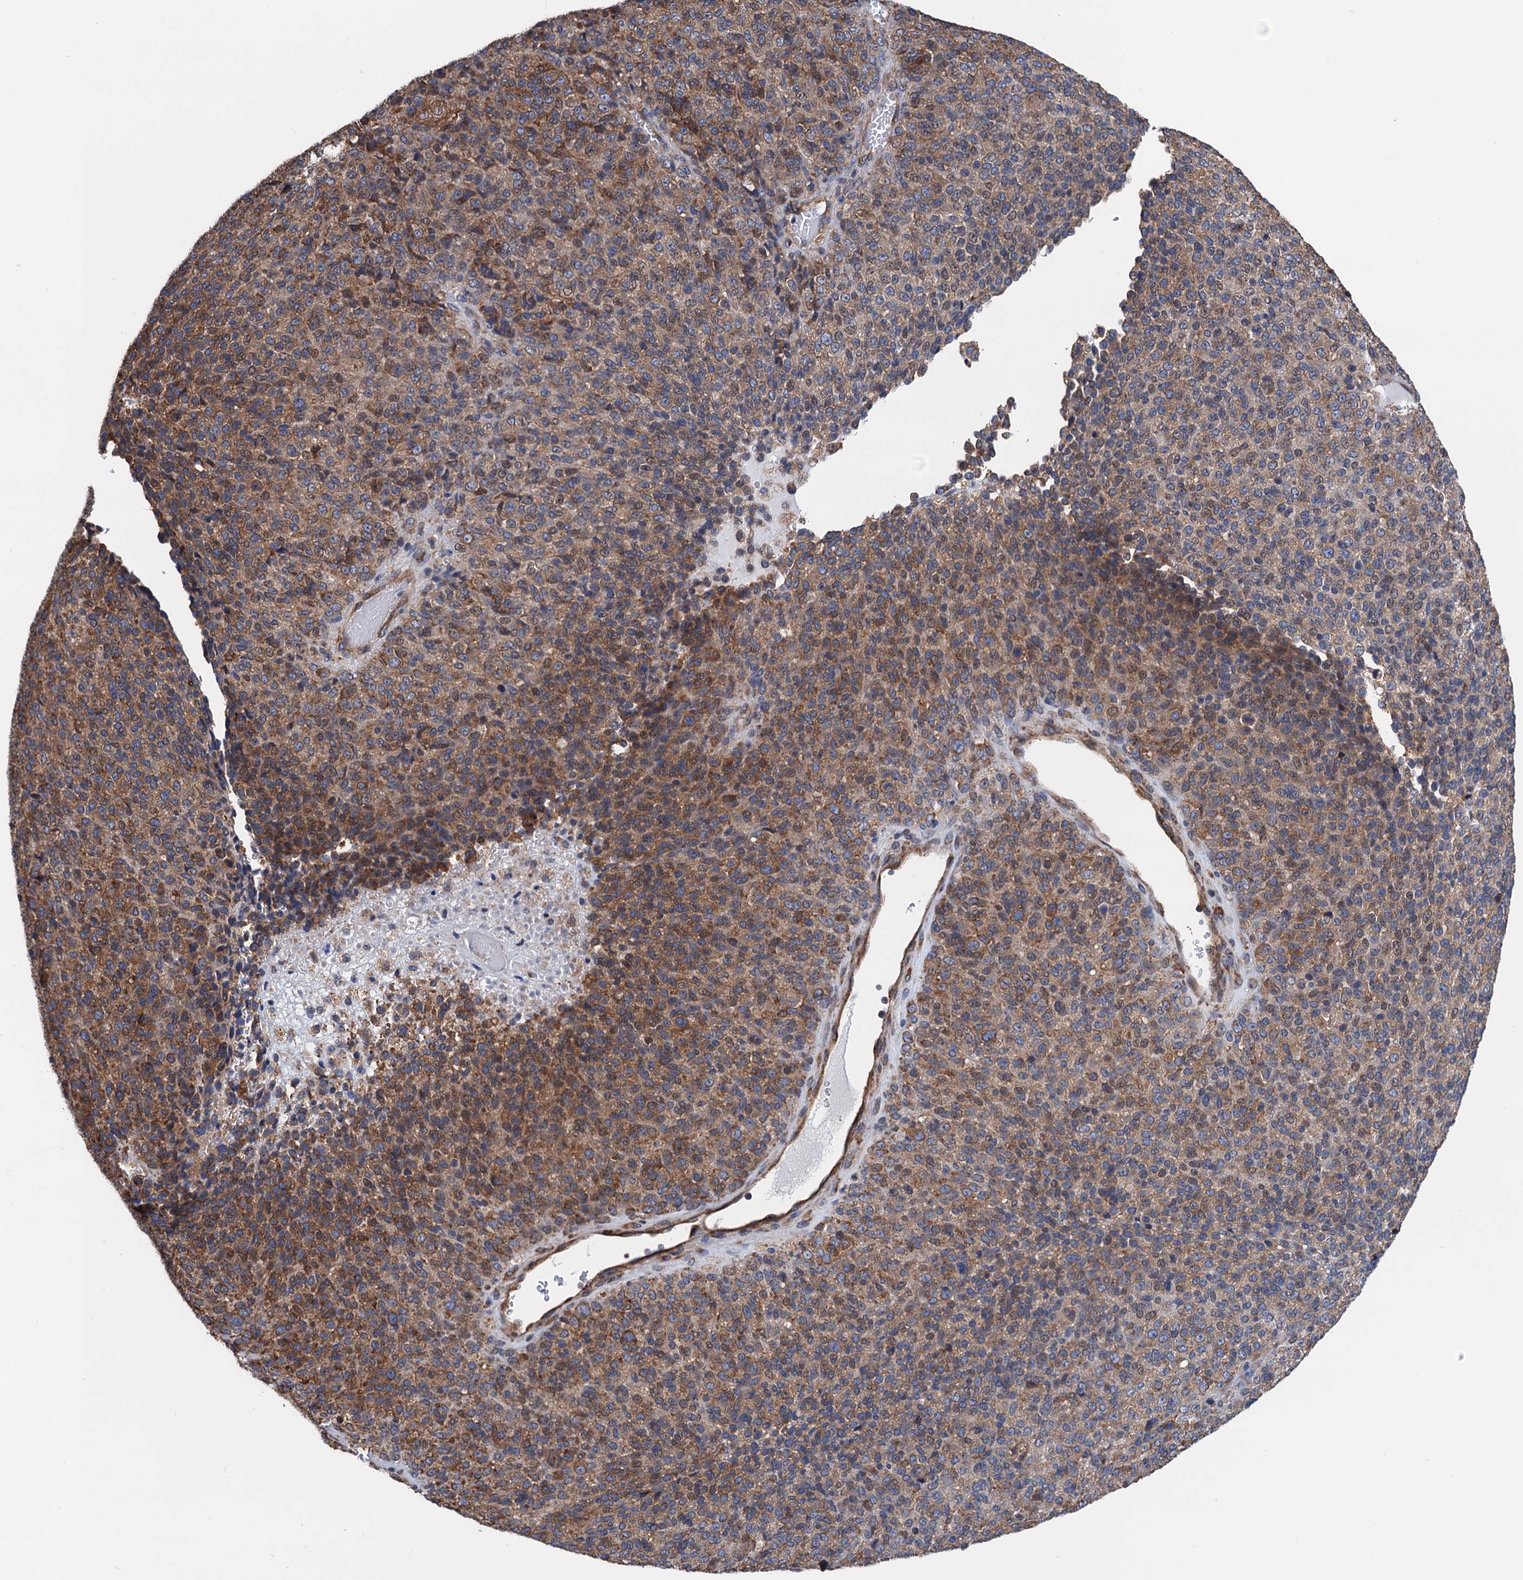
{"staining": {"intensity": "moderate", "quantity": ">75%", "location": "cytoplasmic/membranous"}, "tissue": "melanoma", "cell_type": "Tumor cells", "image_type": "cancer", "snomed": [{"axis": "morphology", "description": "Malignant melanoma, Metastatic site"}, {"axis": "topography", "description": "Brain"}], "caption": "Malignant melanoma (metastatic site) stained for a protein (brown) demonstrates moderate cytoplasmic/membranous positive expression in approximately >75% of tumor cells.", "gene": "SLC12A7", "patient": {"sex": "female", "age": 56}}